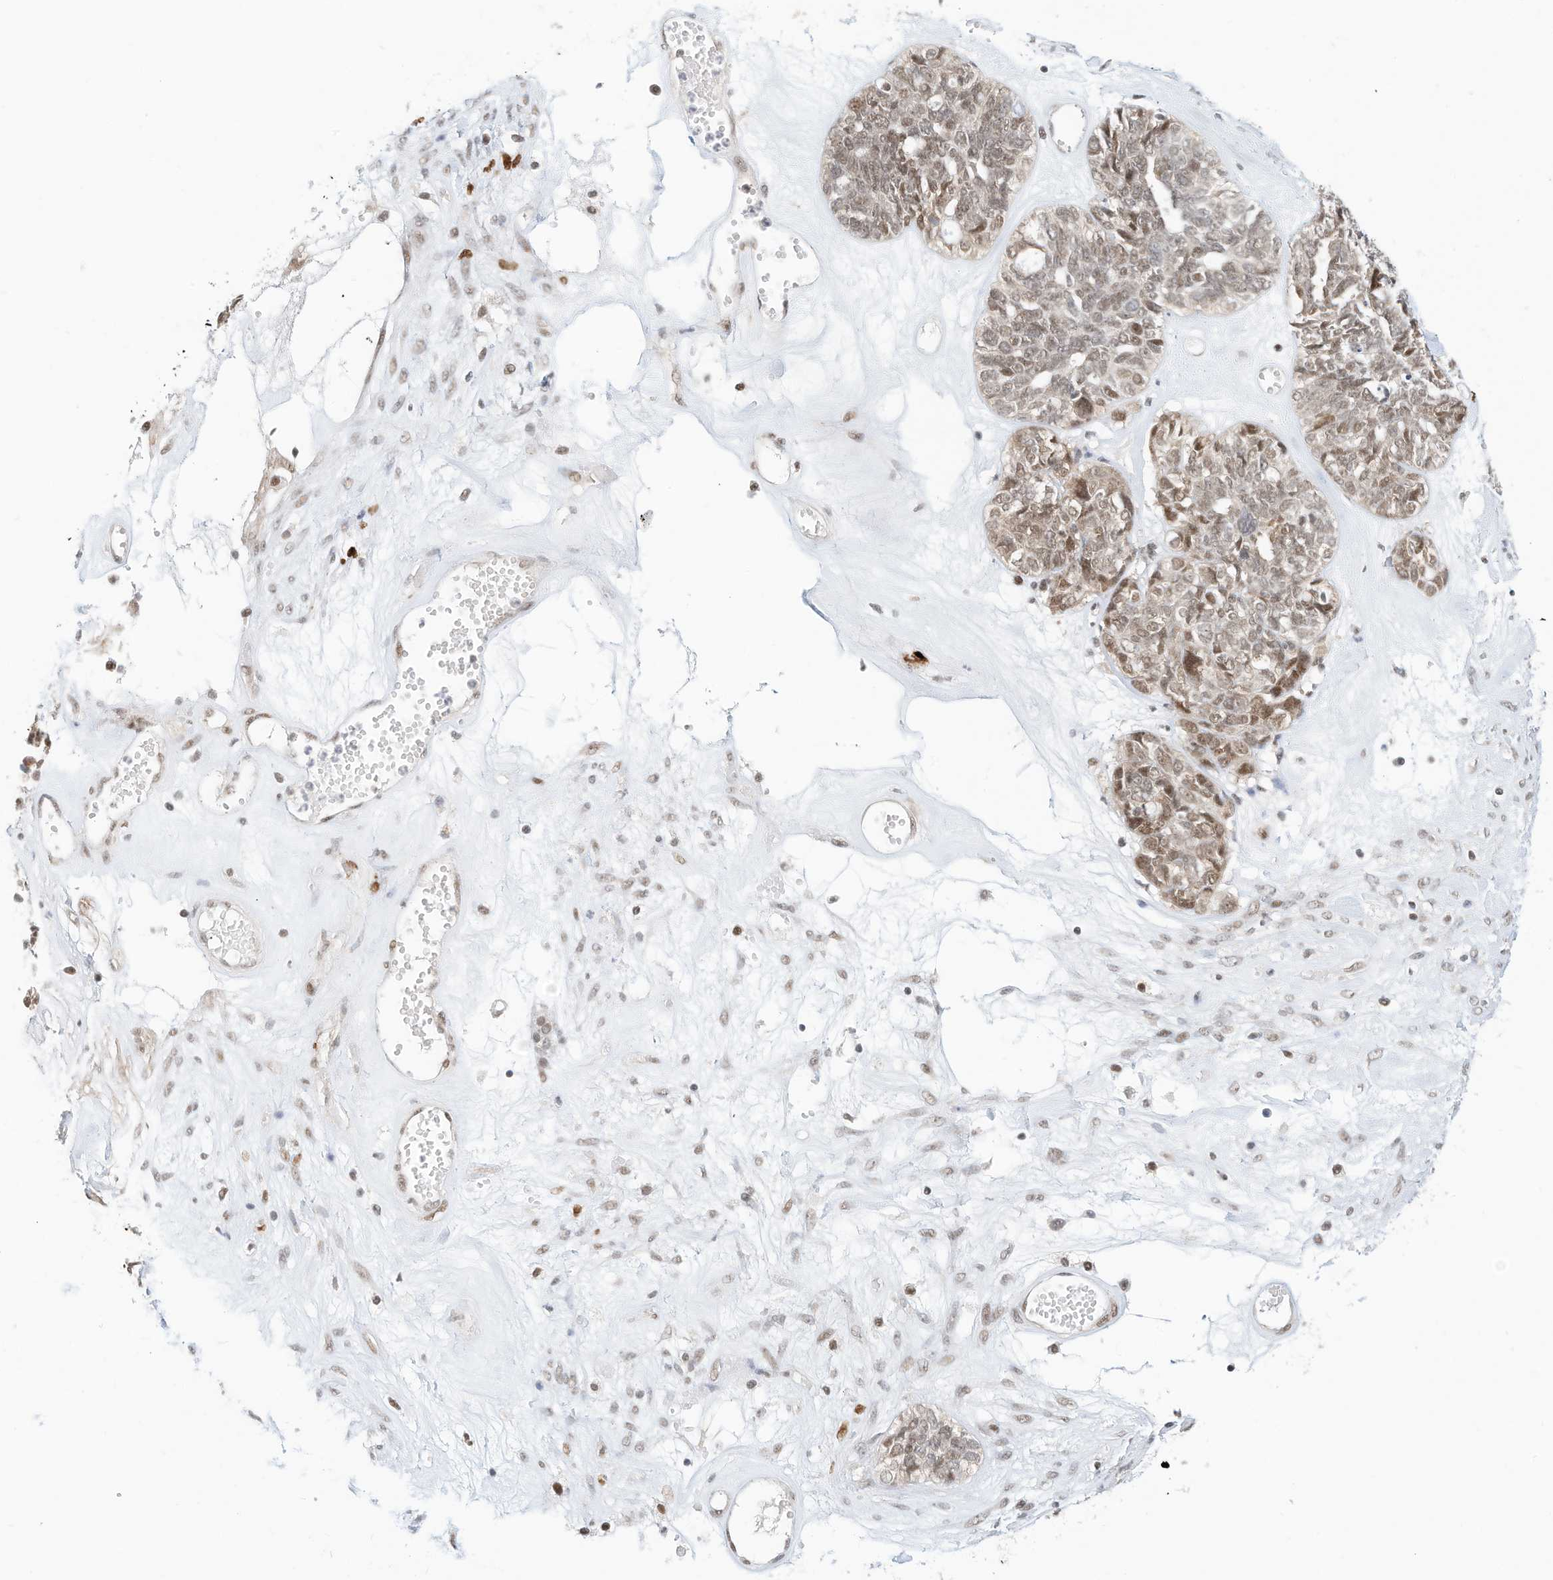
{"staining": {"intensity": "moderate", "quantity": "25%-75%", "location": "nuclear"}, "tissue": "ovarian cancer", "cell_type": "Tumor cells", "image_type": "cancer", "snomed": [{"axis": "morphology", "description": "Cystadenocarcinoma, serous, NOS"}, {"axis": "topography", "description": "Ovary"}], "caption": "Ovarian cancer stained with immunohistochemistry shows moderate nuclear expression in about 25%-75% of tumor cells.", "gene": "OGT", "patient": {"sex": "female", "age": 79}}